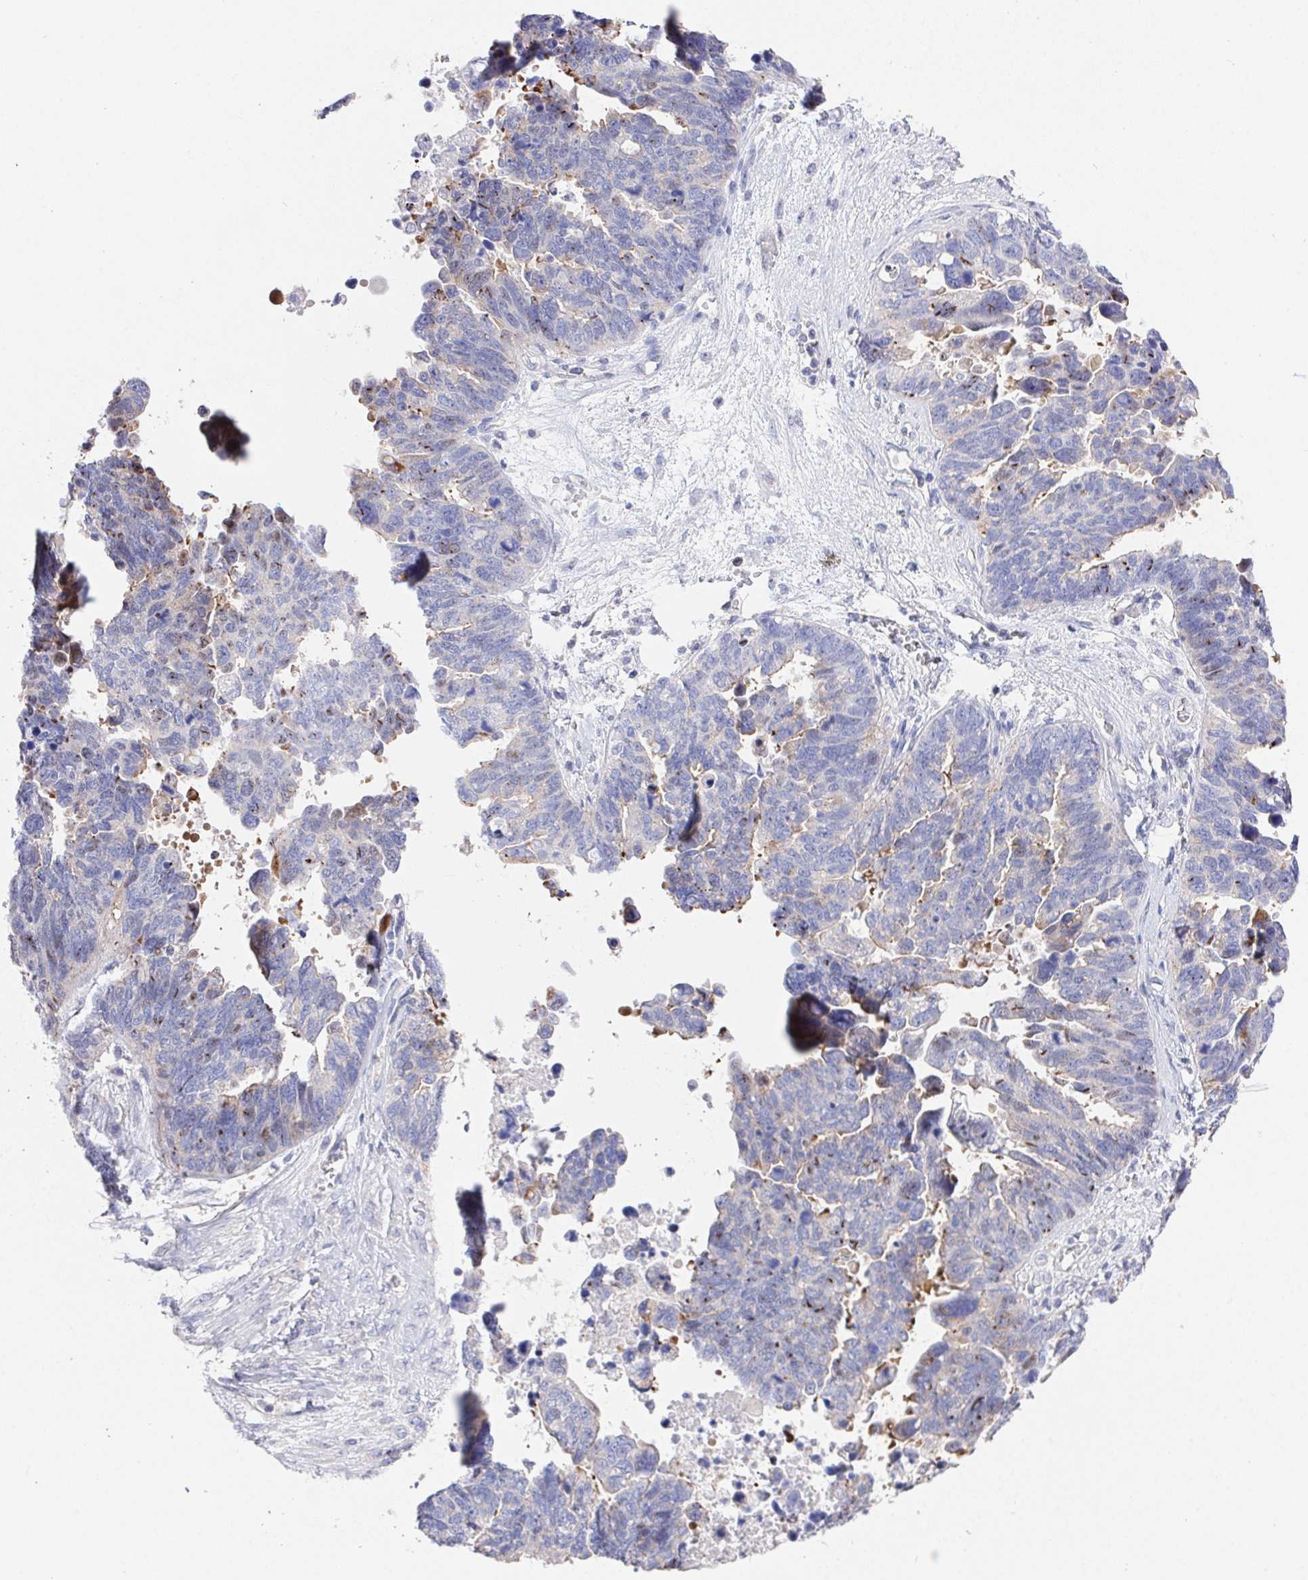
{"staining": {"intensity": "negative", "quantity": "none", "location": "none"}, "tissue": "ovarian cancer", "cell_type": "Tumor cells", "image_type": "cancer", "snomed": [{"axis": "morphology", "description": "Cystadenocarcinoma, serous, NOS"}, {"axis": "topography", "description": "Ovary"}], "caption": "The immunohistochemistry histopathology image has no significant expression in tumor cells of ovarian serous cystadenocarcinoma tissue.", "gene": "PRG3", "patient": {"sex": "female", "age": 60}}